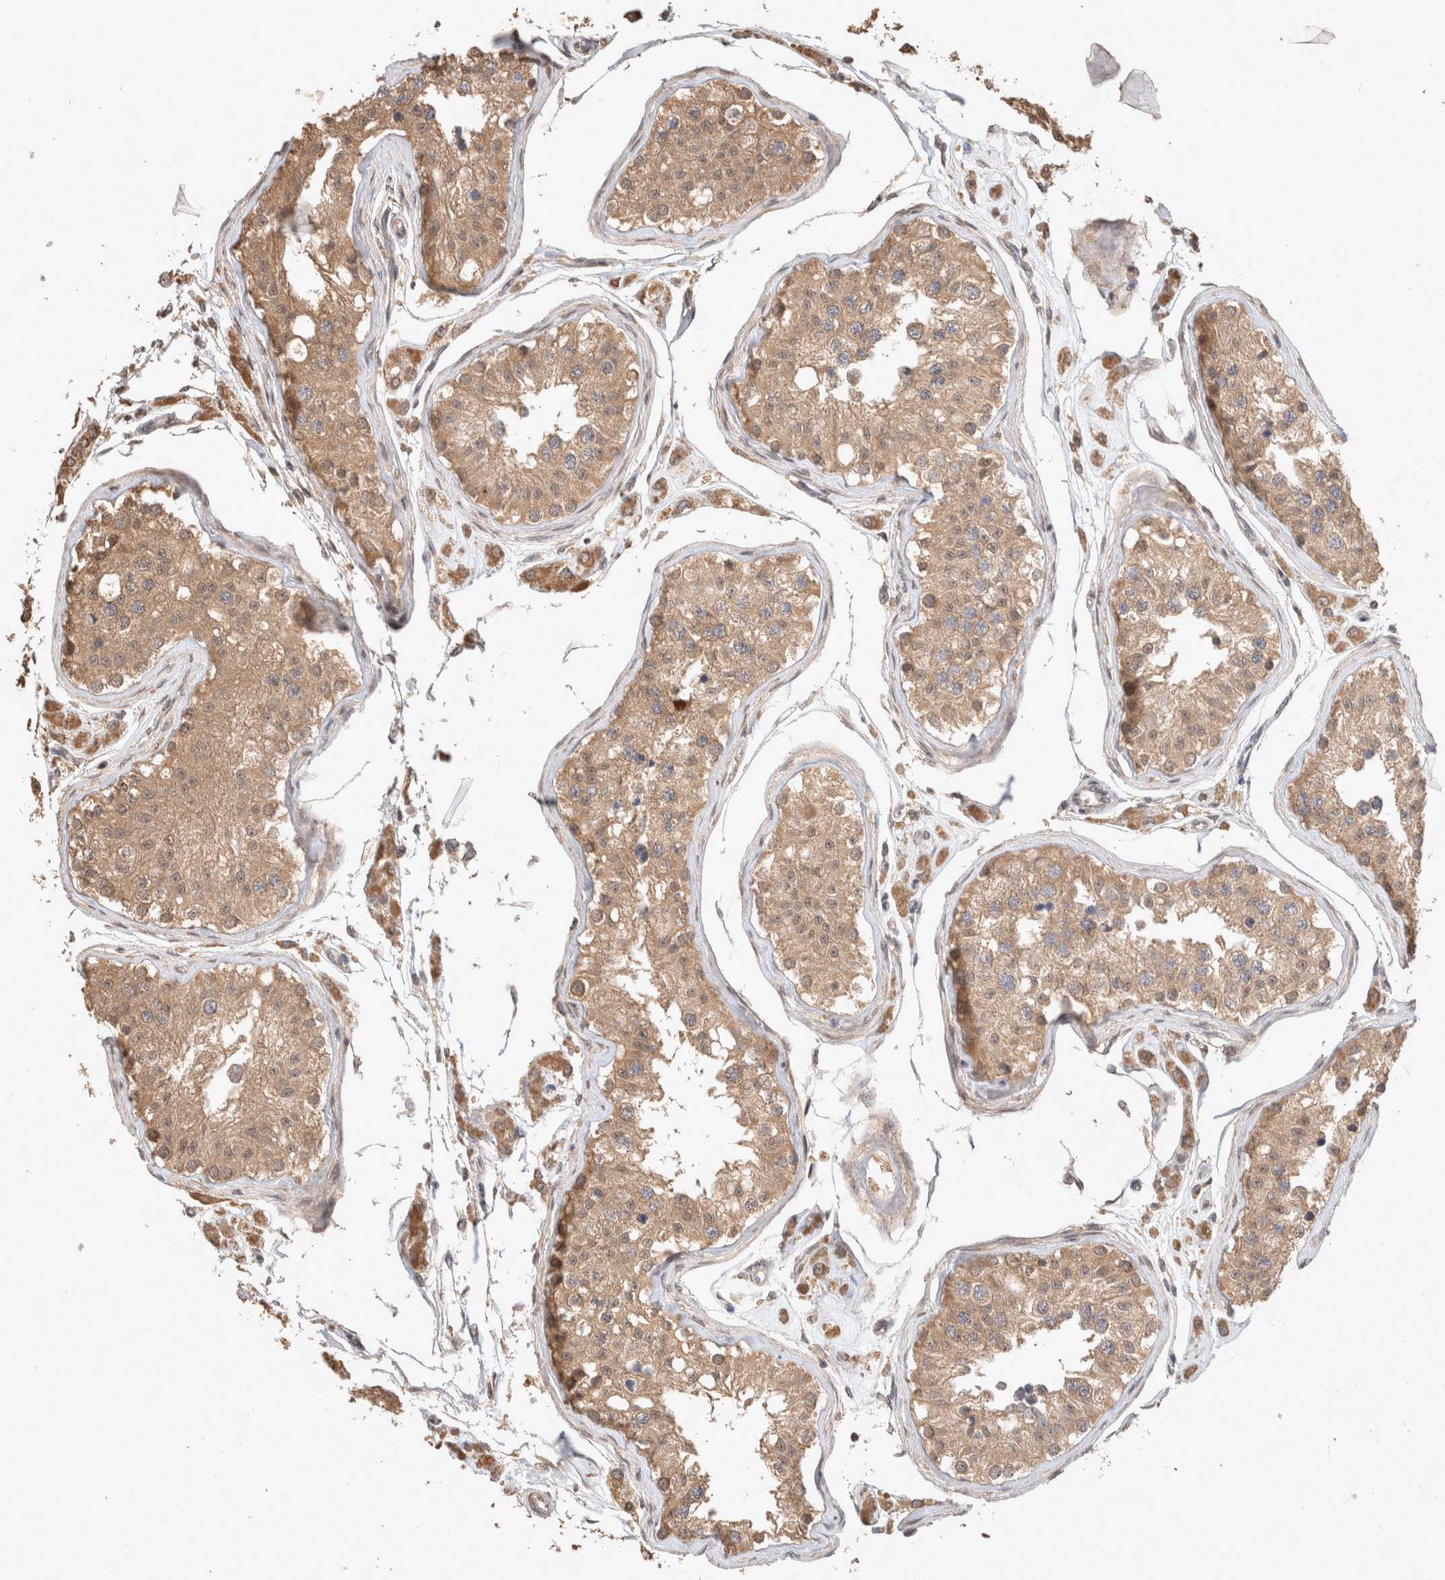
{"staining": {"intensity": "moderate", "quantity": ">75%", "location": "cytoplasmic/membranous"}, "tissue": "testis", "cell_type": "Cells in seminiferous ducts", "image_type": "normal", "snomed": [{"axis": "morphology", "description": "Normal tissue, NOS"}, {"axis": "morphology", "description": "Adenocarcinoma, metastatic, NOS"}, {"axis": "topography", "description": "Testis"}], "caption": "Protein positivity by immunohistochemistry exhibits moderate cytoplasmic/membranous staining in about >75% of cells in seminiferous ducts in unremarkable testis.", "gene": "HROB", "patient": {"sex": "male", "age": 26}}